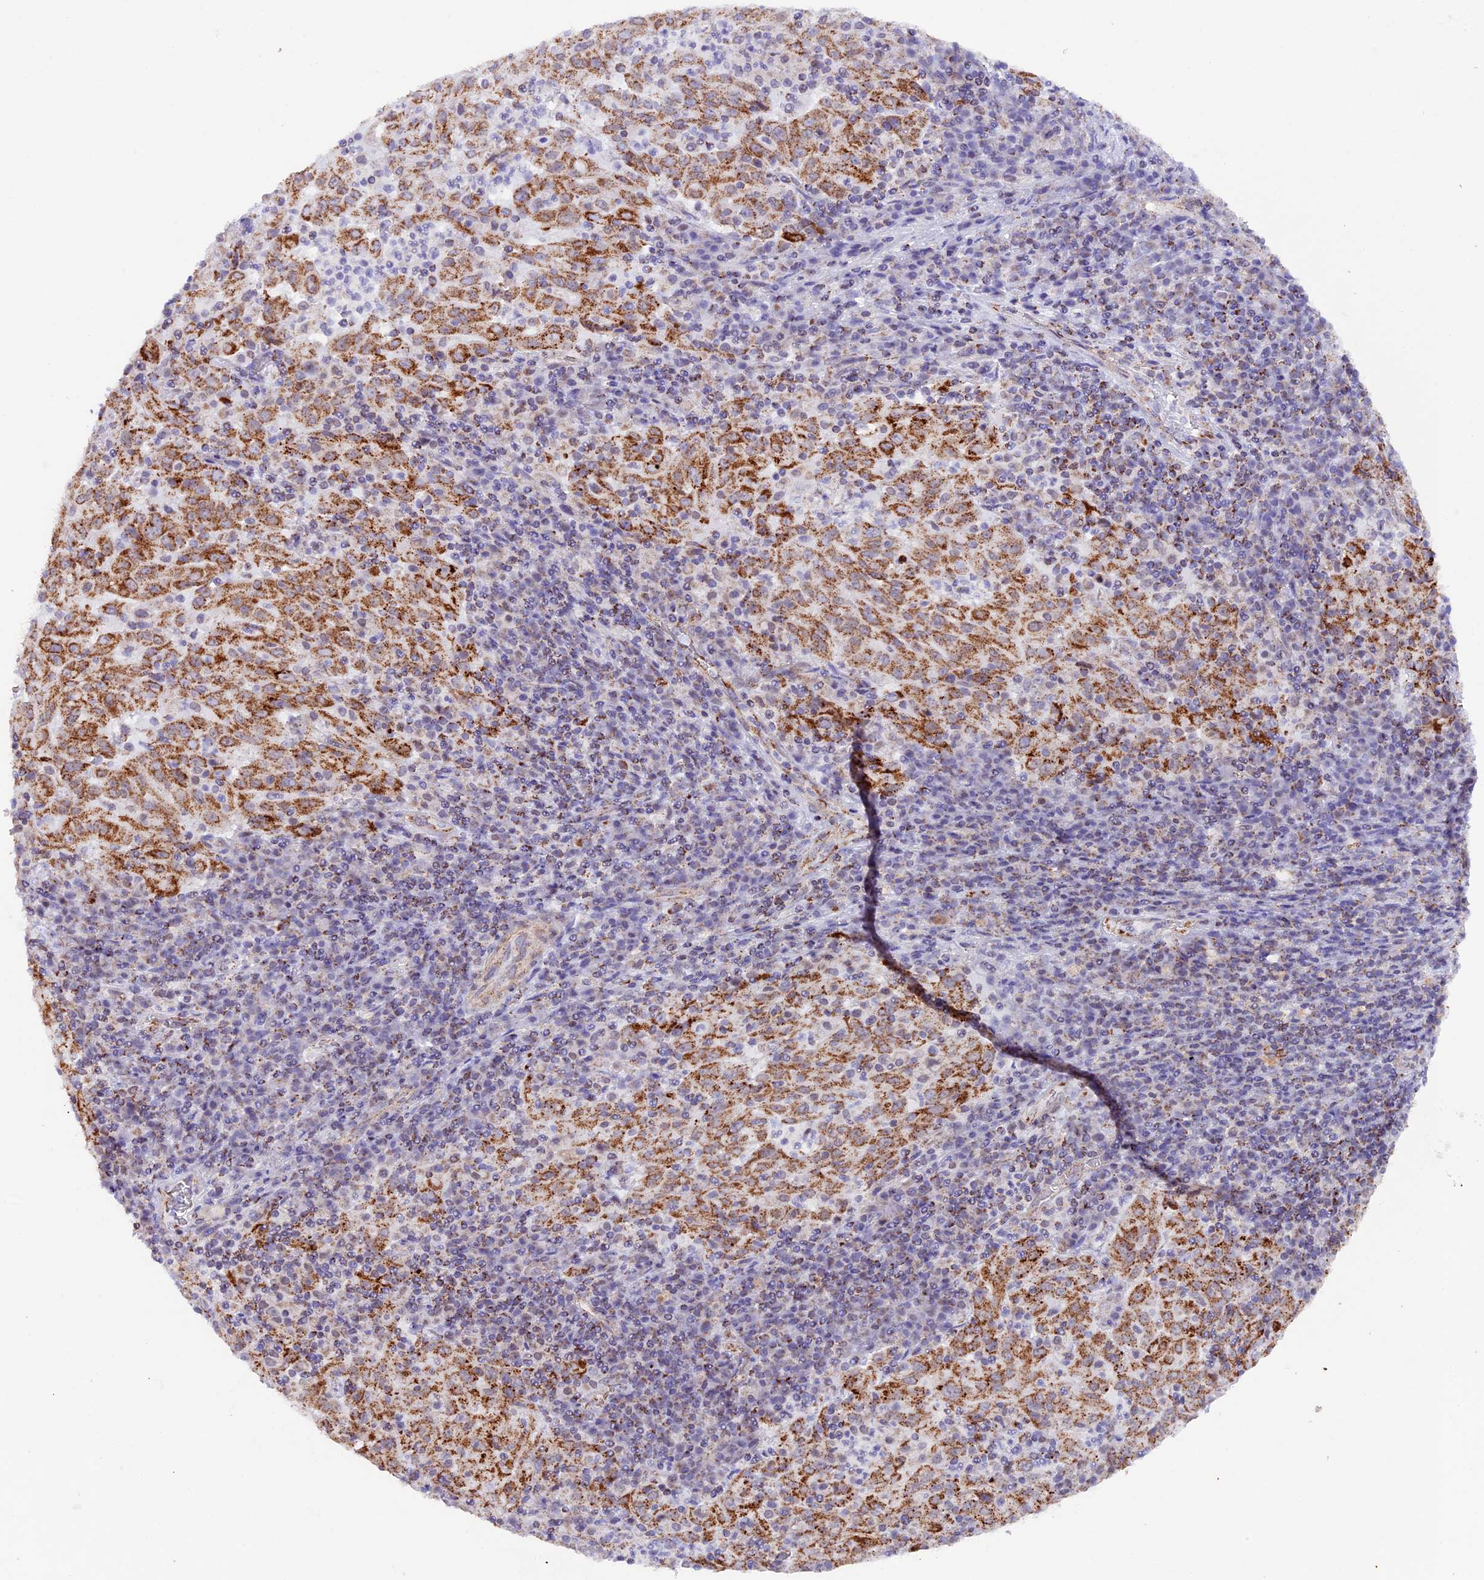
{"staining": {"intensity": "strong", "quantity": ">75%", "location": "cytoplasmic/membranous"}, "tissue": "pancreatic cancer", "cell_type": "Tumor cells", "image_type": "cancer", "snomed": [{"axis": "morphology", "description": "Adenocarcinoma, NOS"}, {"axis": "topography", "description": "Pancreas"}], "caption": "This is a histology image of immunohistochemistry (IHC) staining of pancreatic cancer, which shows strong positivity in the cytoplasmic/membranous of tumor cells.", "gene": "TFAM", "patient": {"sex": "male", "age": 63}}